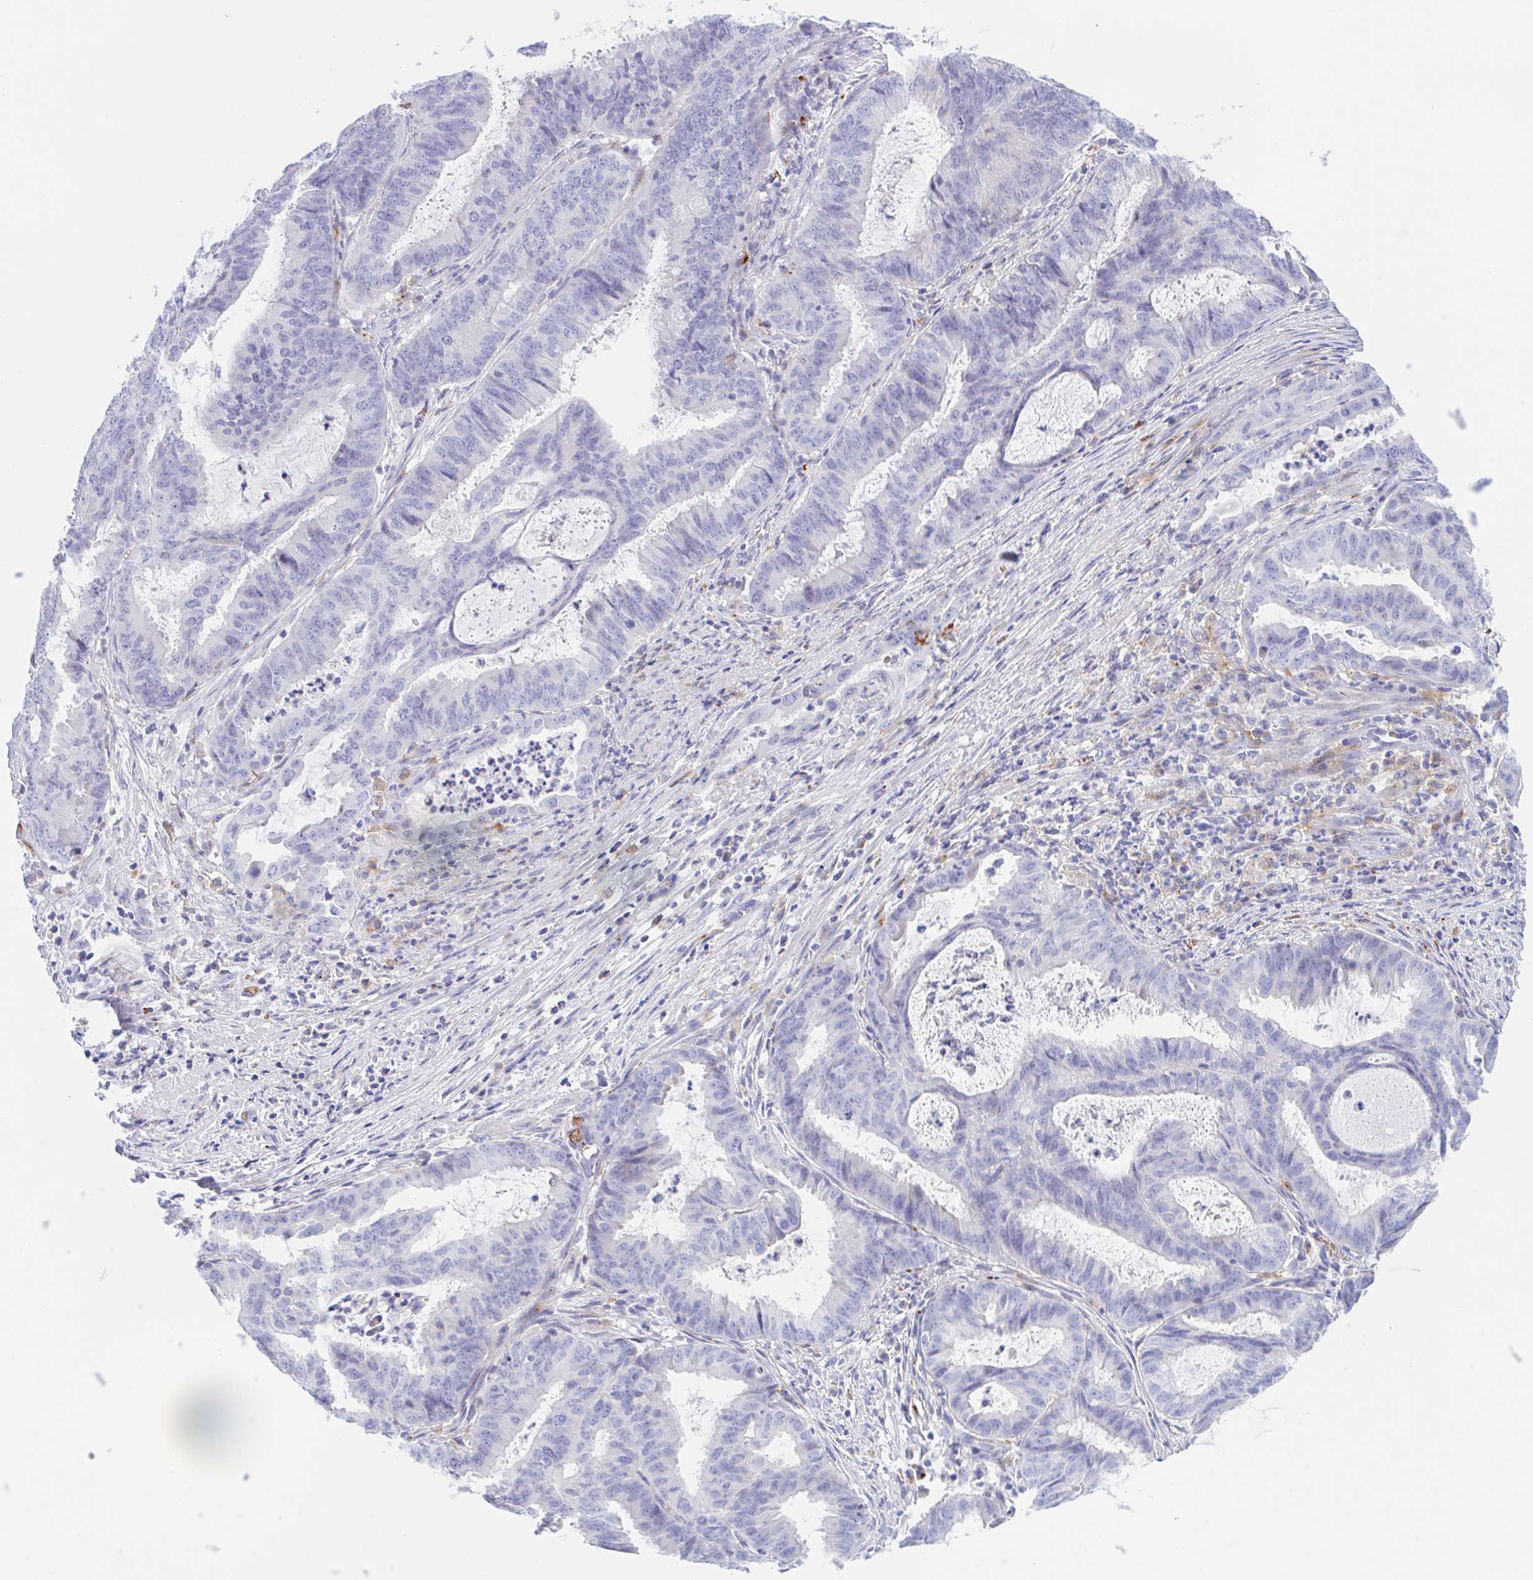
{"staining": {"intensity": "negative", "quantity": "none", "location": "none"}, "tissue": "endometrial cancer", "cell_type": "Tumor cells", "image_type": "cancer", "snomed": [{"axis": "morphology", "description": "Adenocarcinoma, NOS"}, {"axis": "topography", "description": "Endometrium"}], "caption": "Immunohistochemistry (IHC) image of neoplastic tissue: endometrial adenocarcinoma stained with DAB demonstrates no significant protein positivity in tumor cells.", "gene": "ANKRD9", "patient": {"sex": "female", "age": 51}}